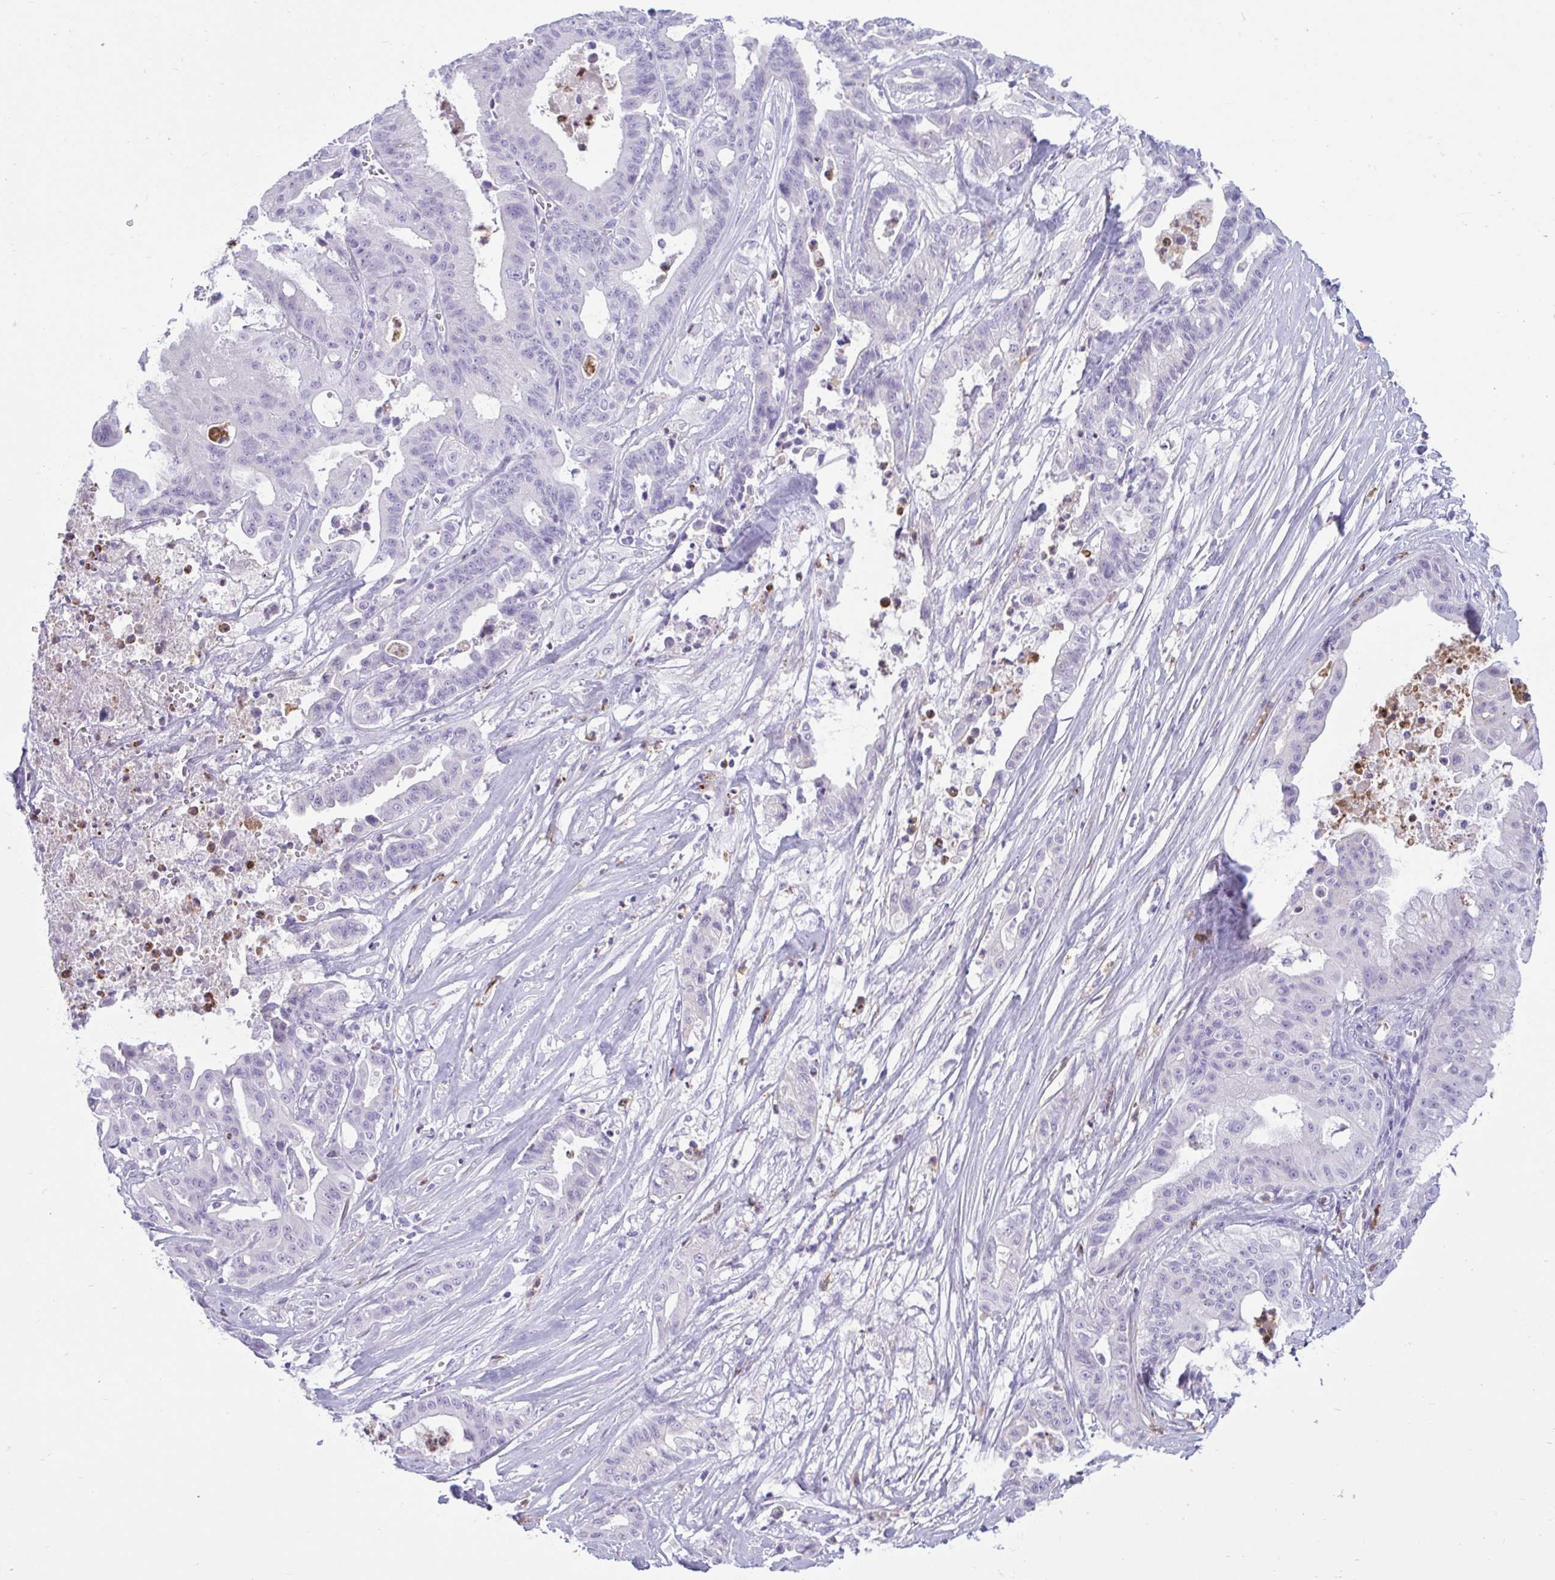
{"staining": {"intensity": "negative", "quantity": "none", "location": "none"}, "tissue": "ovarian cancer", "cell_type": "Tumor cells", "image_type": "cancer", "snomed": [{"axis": "morphology", "description": "Cystadenocarcinoma, mucinous, NOS"}, {"axis": "topography", "description": "Ovary"}], "caption": "Image shows no protein staining in tumor cells of ovarian cancer (mucinous cystadenocarcinoma) tissue.", "gene": "ARHGAP42", "patient": {"sex": "female", "age": 70}}